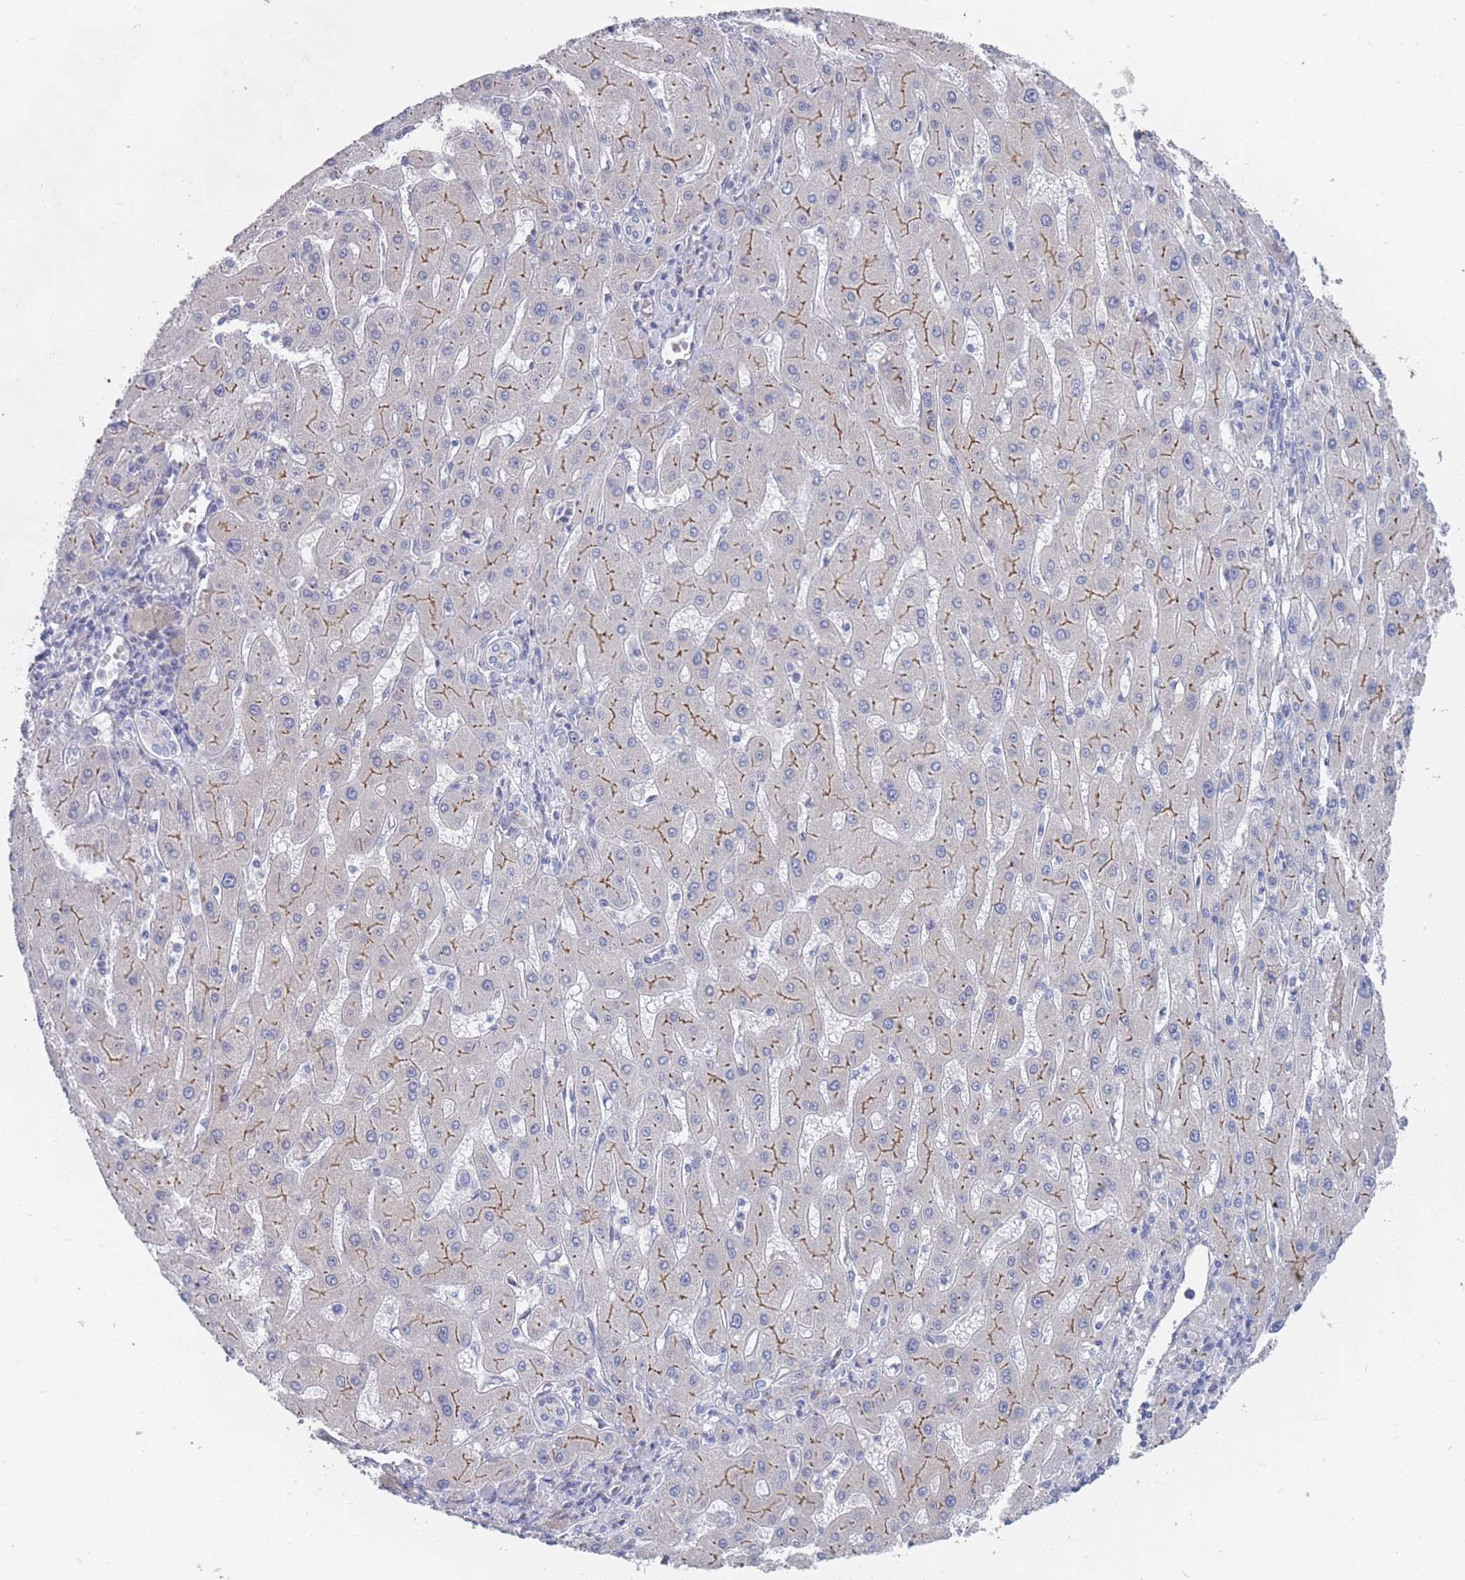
{"staining": {"intensity": "negative", "quantity": "none", "location": "none"}, "tissue": "liver cancer", "cell_type": "Tumor cells", "image_type": "cancer", "snomed": [{"axis": "morphology", "description": "Carcinoma, Hepatocellular, NOS"}, {"axis": "topography", "description": "Liver"}], "caption": "Protein analysis of hepatocellular carcinoma (liver) demonstrates no significant staining in tumor cells. (DAB (3,3'-diaminobenzidine) immunohistochemistry (IHC) visualized using brightfield microscopy, high magnification).", "gene": "PIGU", "patient": {"sex": "male", "age": 72}}